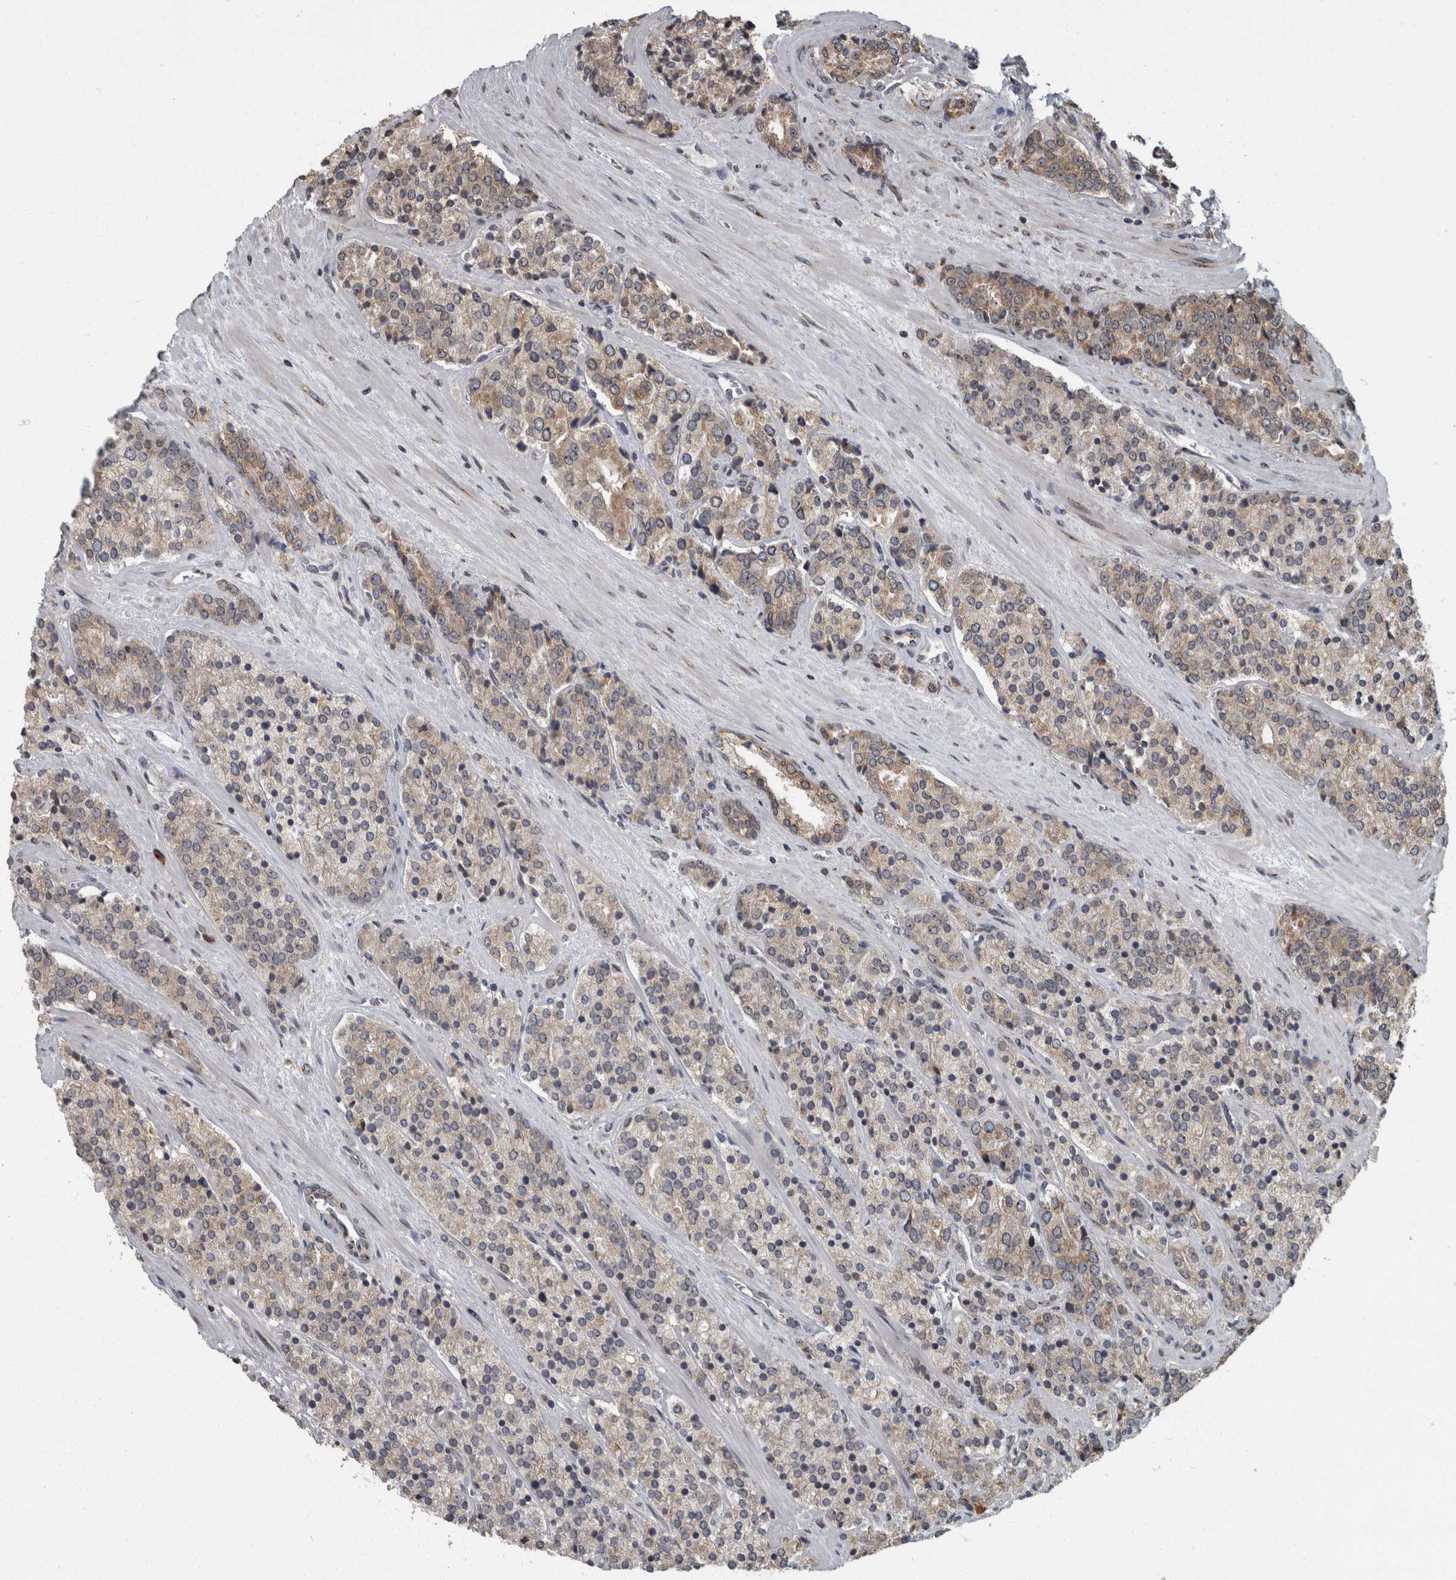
{"staining": {"intensity": "weak", "quantity": ">75%", "location": "cytoplasmic/membranous"}, "tissue": "prostate cancer", "cell_type": "Tumor cells", "image_type": "cancer", "snomed": [{"axis": "morphology", "description": "Adenocarcinoma, High grade"}, {"axis": "topography", "description": "Prostate"}], "caption": "About >75% of tumor cells in human prostate cancer show weak cytoplasmic/membranous protein expression as visualized by brown immunohistochemical staining.", "gene": "LMAN2L", "patient": {"sex": "male", "age": 71}}